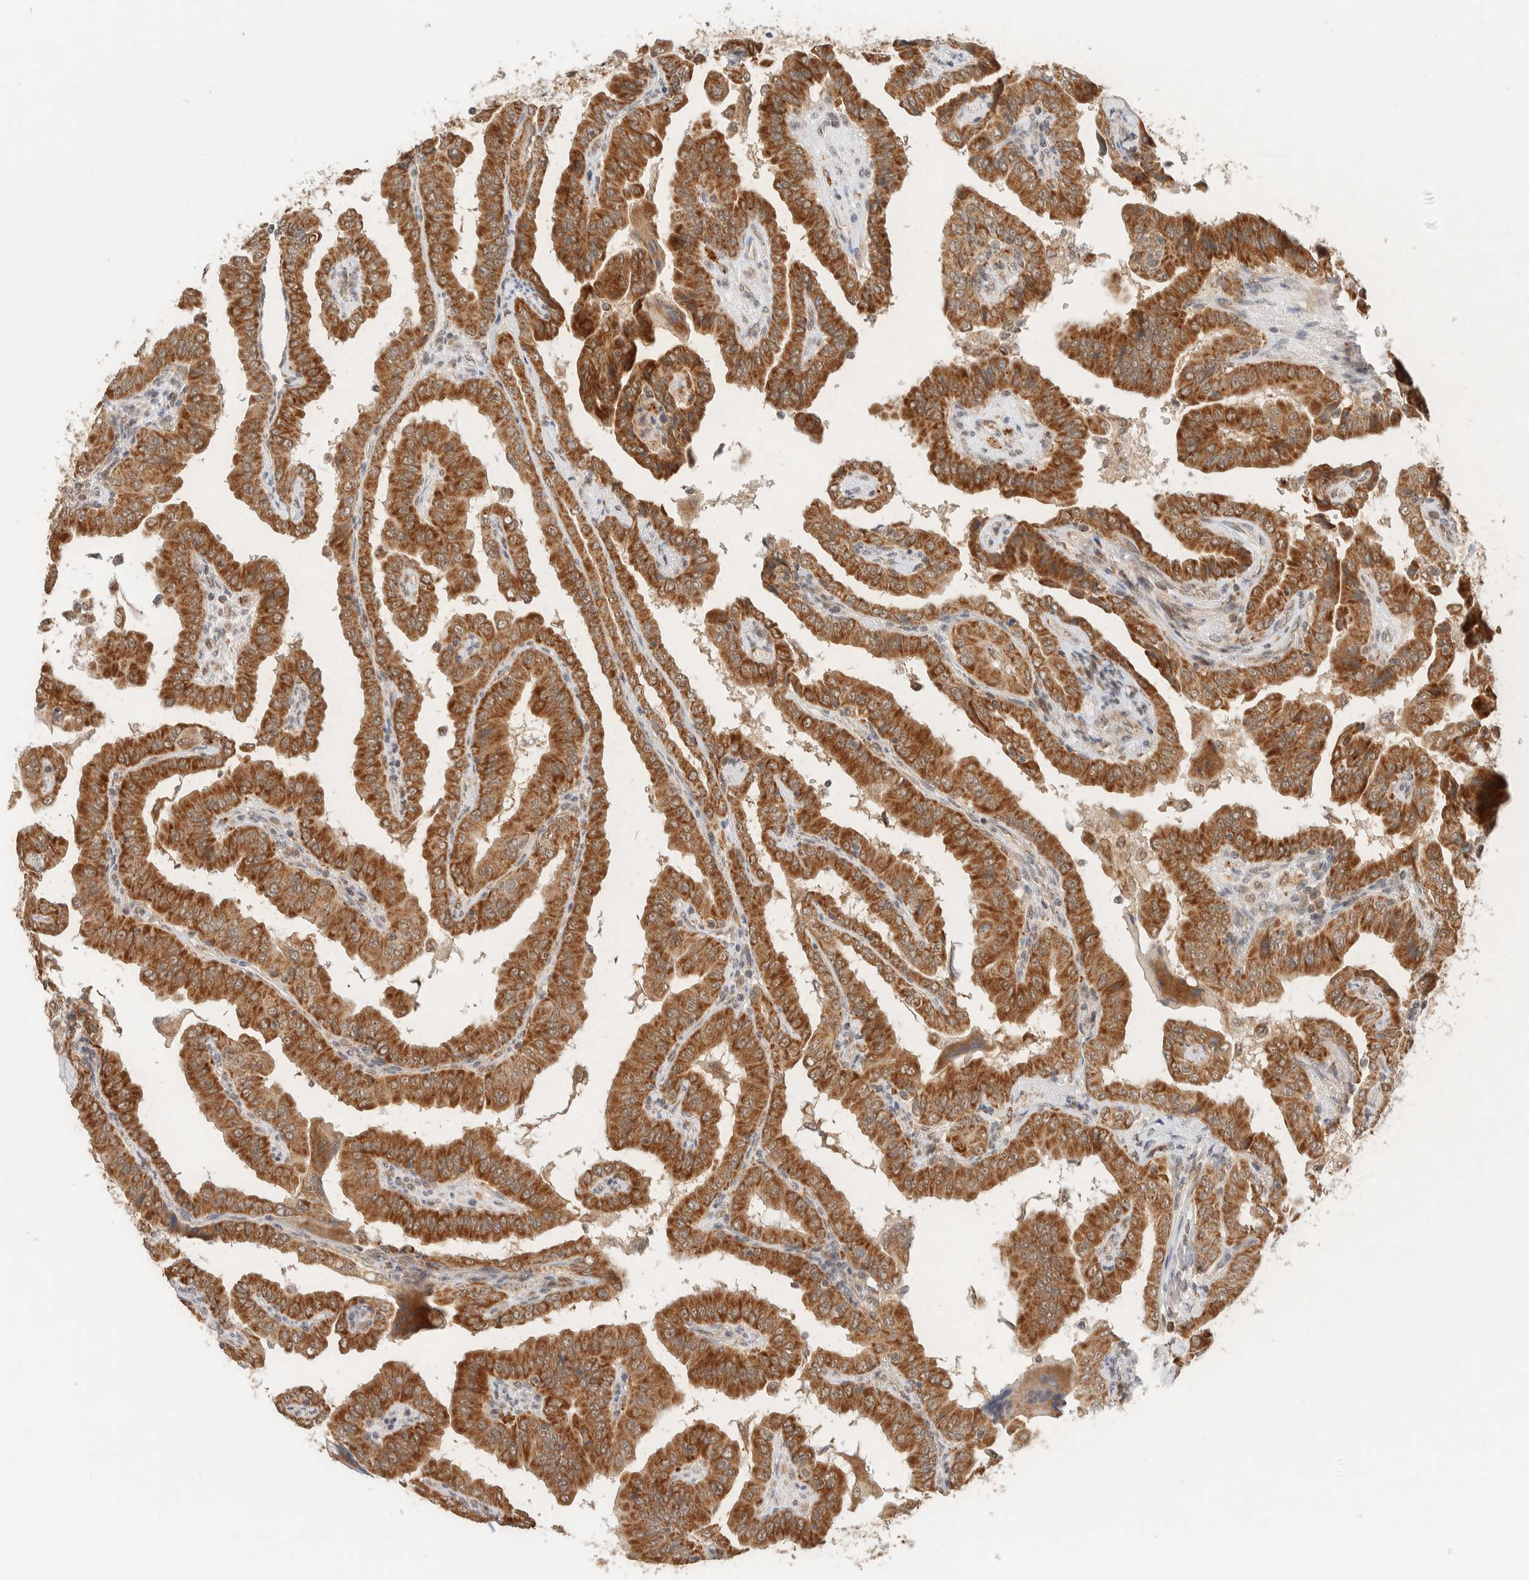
{"staining": {"intensity": "strong", "quantity": ">75%", "location": "cytoplasmic/membranous"}, "tissue": "thyroid cancer", "cell_type": "Tumor cells", "image_type": "cancer", "snomed": [{"axis": "morphology", "description": "Papillary adenocarcinoma, NOS"}, {"axis": "topography", "description": "Thyroid gland"}], "caption": "Immunohistochemistry of papillary adenocarcinoma (thyroid) shows high levels of strong cytoplasmic/membranous staining in about >75% of tumor cells. Using DAB (brown) and hematoxylin (blue) stains, captured at high magnification using brightfield microscopy.", "gene": "MRPL41", "patient": {"sex": "male", "age": 33}}